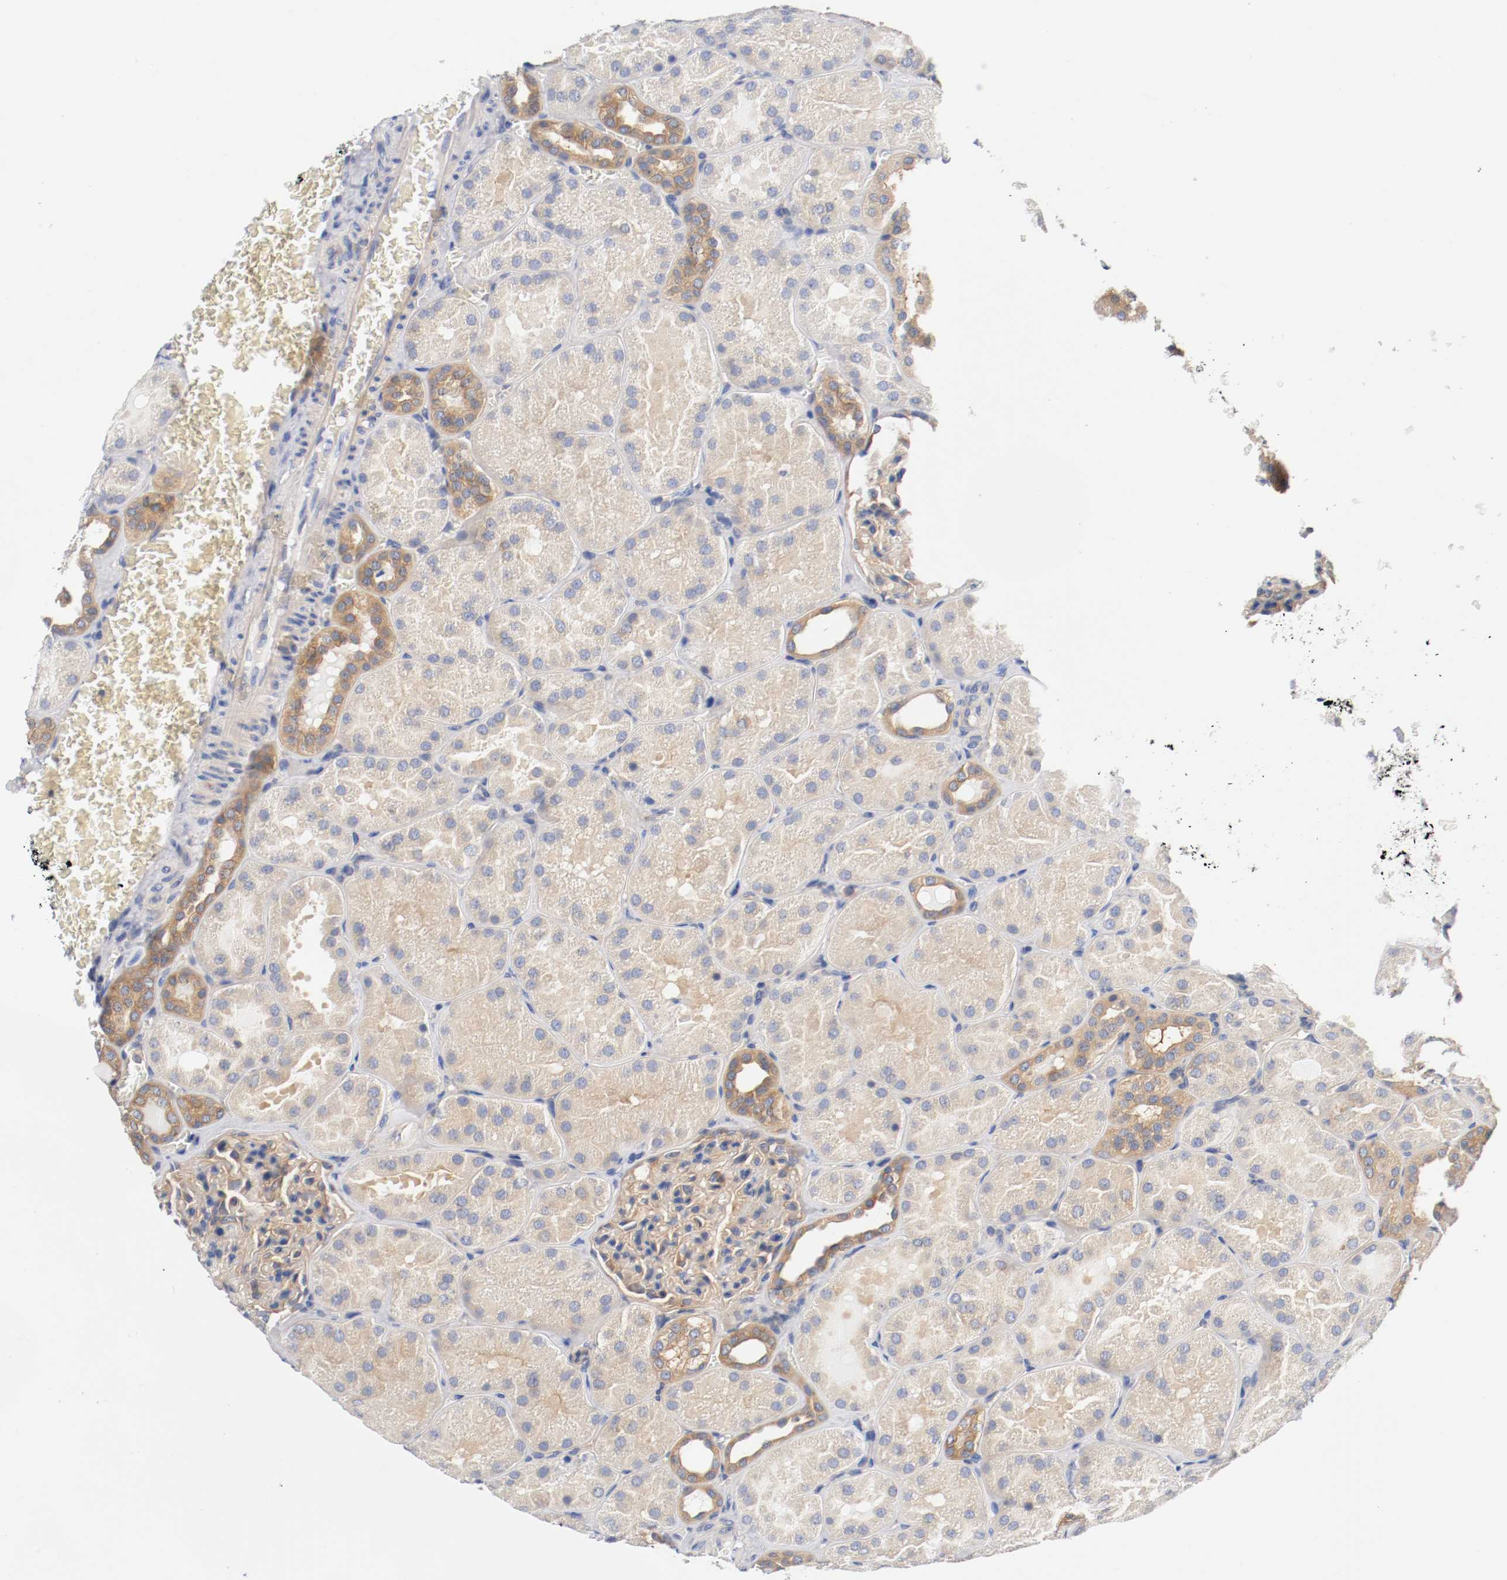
{"staining": {"intensity": "weak", "quantity": ">75%", "location": "cytoplasmic/membranous"}, "tissue": "kidney", "cell_type": "Cells in glomeruli", "image_type": "normal", "snomed": [{"axis": "morphology", "description": "Normal tissue, NOS"}, {"axis": "topography", "description": "Kidney"}], "caption": "About >75% of cells in glomeruli in normal kidney show weak cytoplasmic/membranous protein staining as visualized by brown immunohistochemical staining.", "gene": "HGS", "patient": {"sex": "male", "age": 28}}